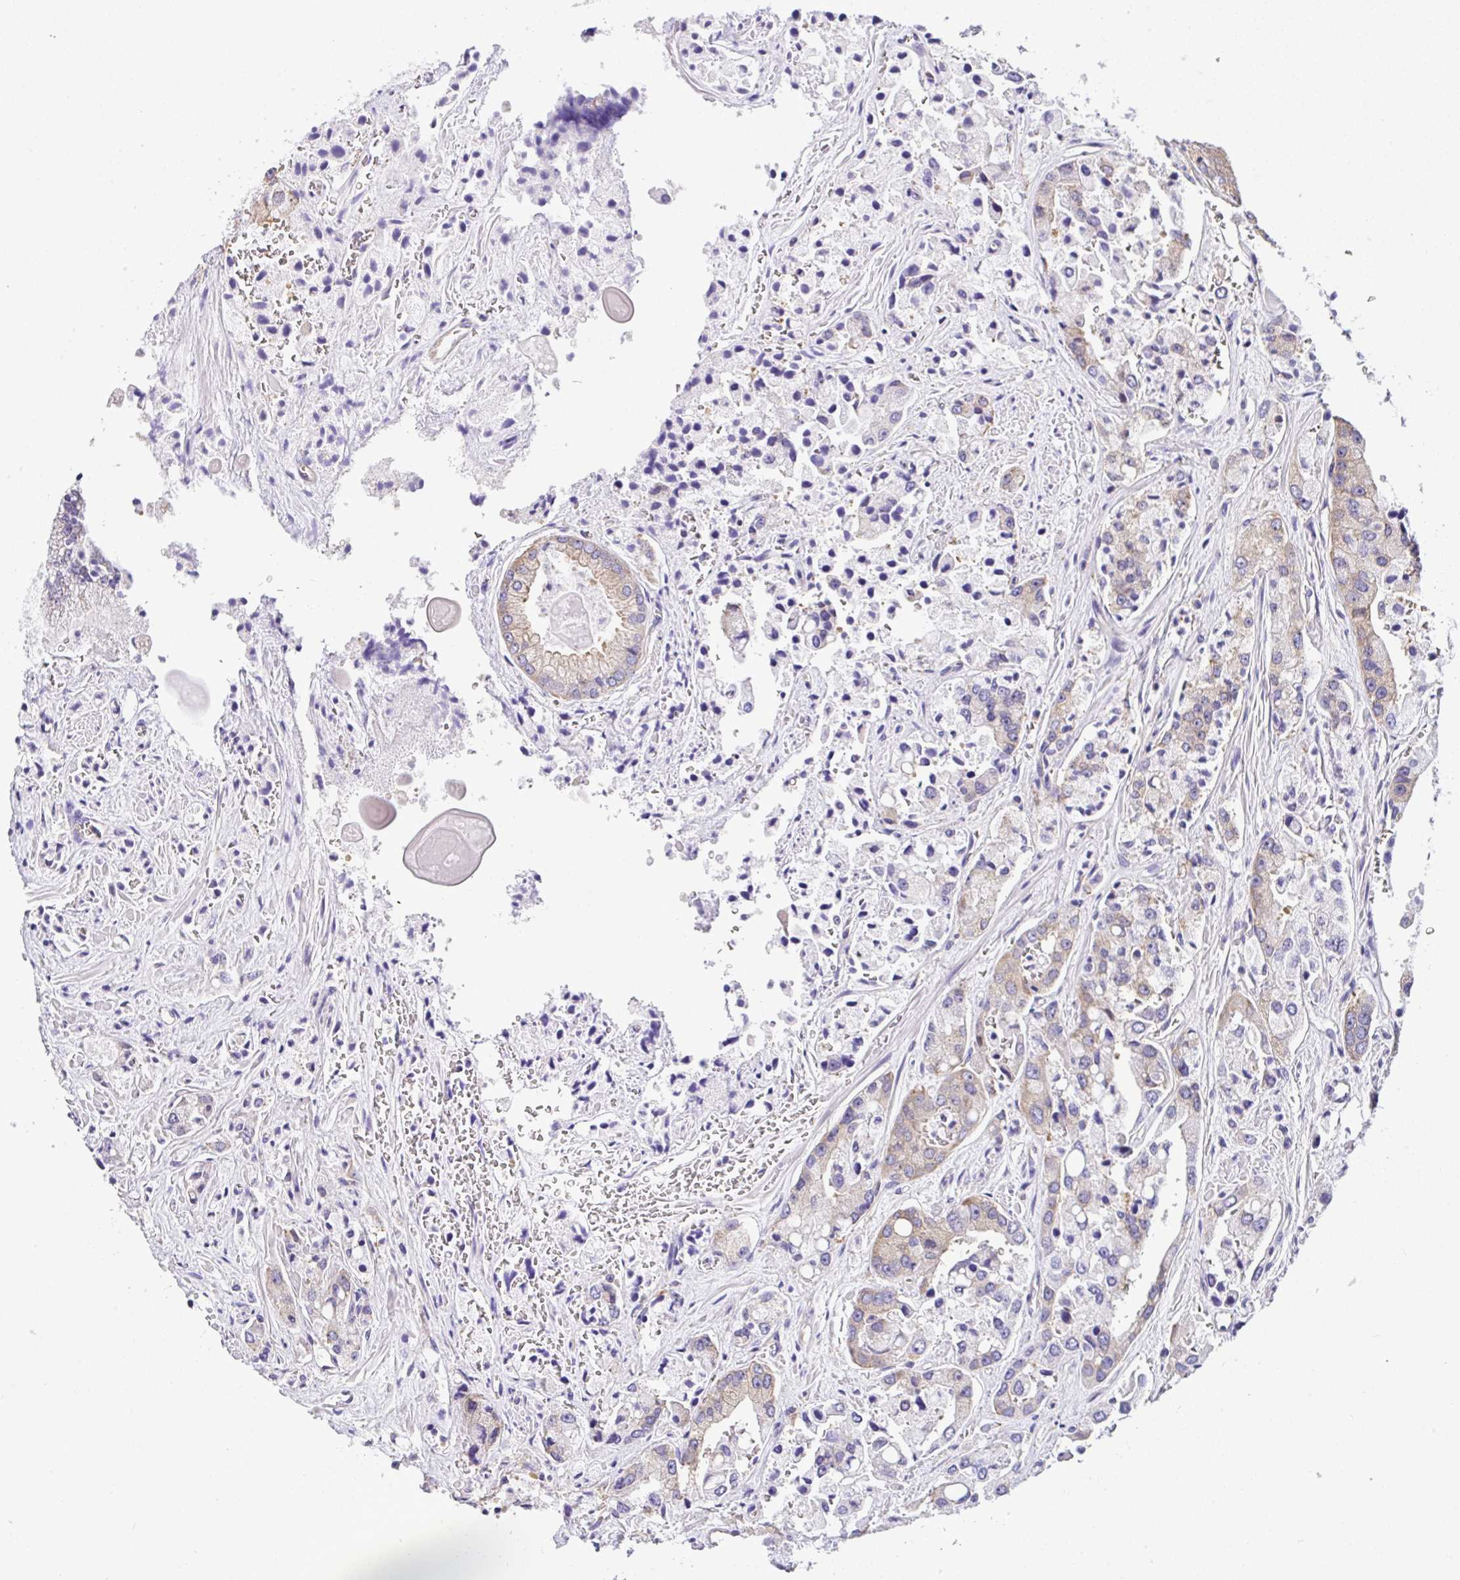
{"staining": {"intensity": "weak", "quantity": "<25%", "location": "cytoplasmic/membranous"}, "tissue": "prostate cancer", "cell_type": "Tumor cells", "image_type": "cancer", "snomed": [{"axis": "morphology", "description": "Normal tissue, NOS"}, {"axis": "morphology", "description": "Adenocarcinoma, High grade"}, {"axis": "topography", "description": "Prostate"}, {"axis": "topography", "description": "Peripheral nerve tissue"}], "caption": "Prostate cancer (adenocarcinoma (high-grade)) stained for a protein using immunohistochemistry shows no staining tumor cells.", "gene": "GFPT2", "patient": {"sex": "male", "age": 68}}